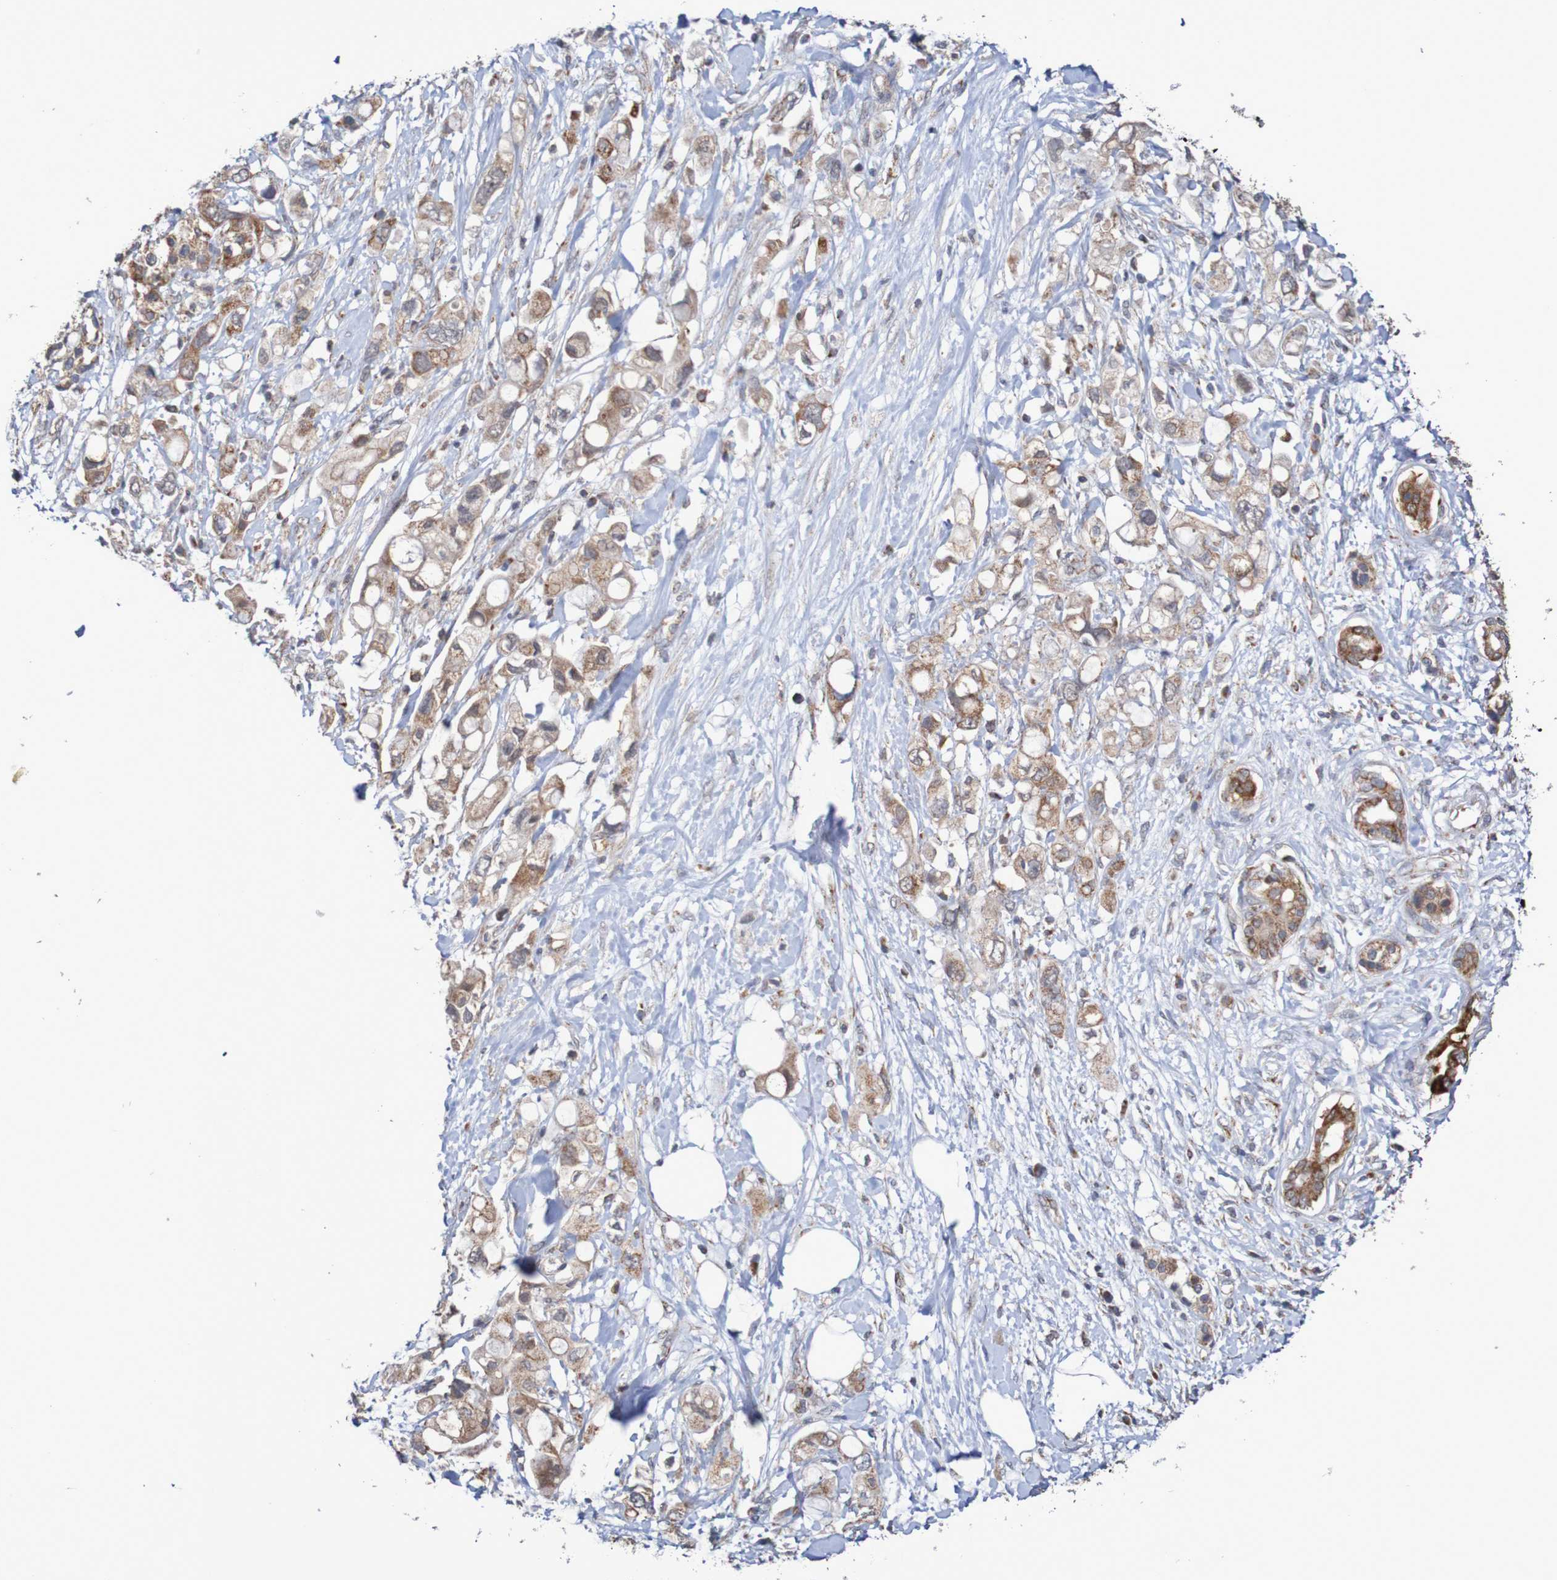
{"staining": {"intensity": "strong", "quantity": "25%-75%", "location": "cytoplasmic/membranous"}, "tissue": "pancreatic cancer", "cell_type": "Tumor cells", "image_type": "cancer", "snomed": [{"axis": "morphology", "description": "Adenocarcinoma, NOS"}, {"axis": "topography", "description": "Pancreas"}], "caption": "About 25%-75% of tumor cells in pancreatic cancer (adenocarcinoma) reveal strong cytoplasmic/membranous protein positivity as visualized by brown immunohistochemical staining.", "gene": "DVL1", "patient": {"sex": "female", "age": 56}}